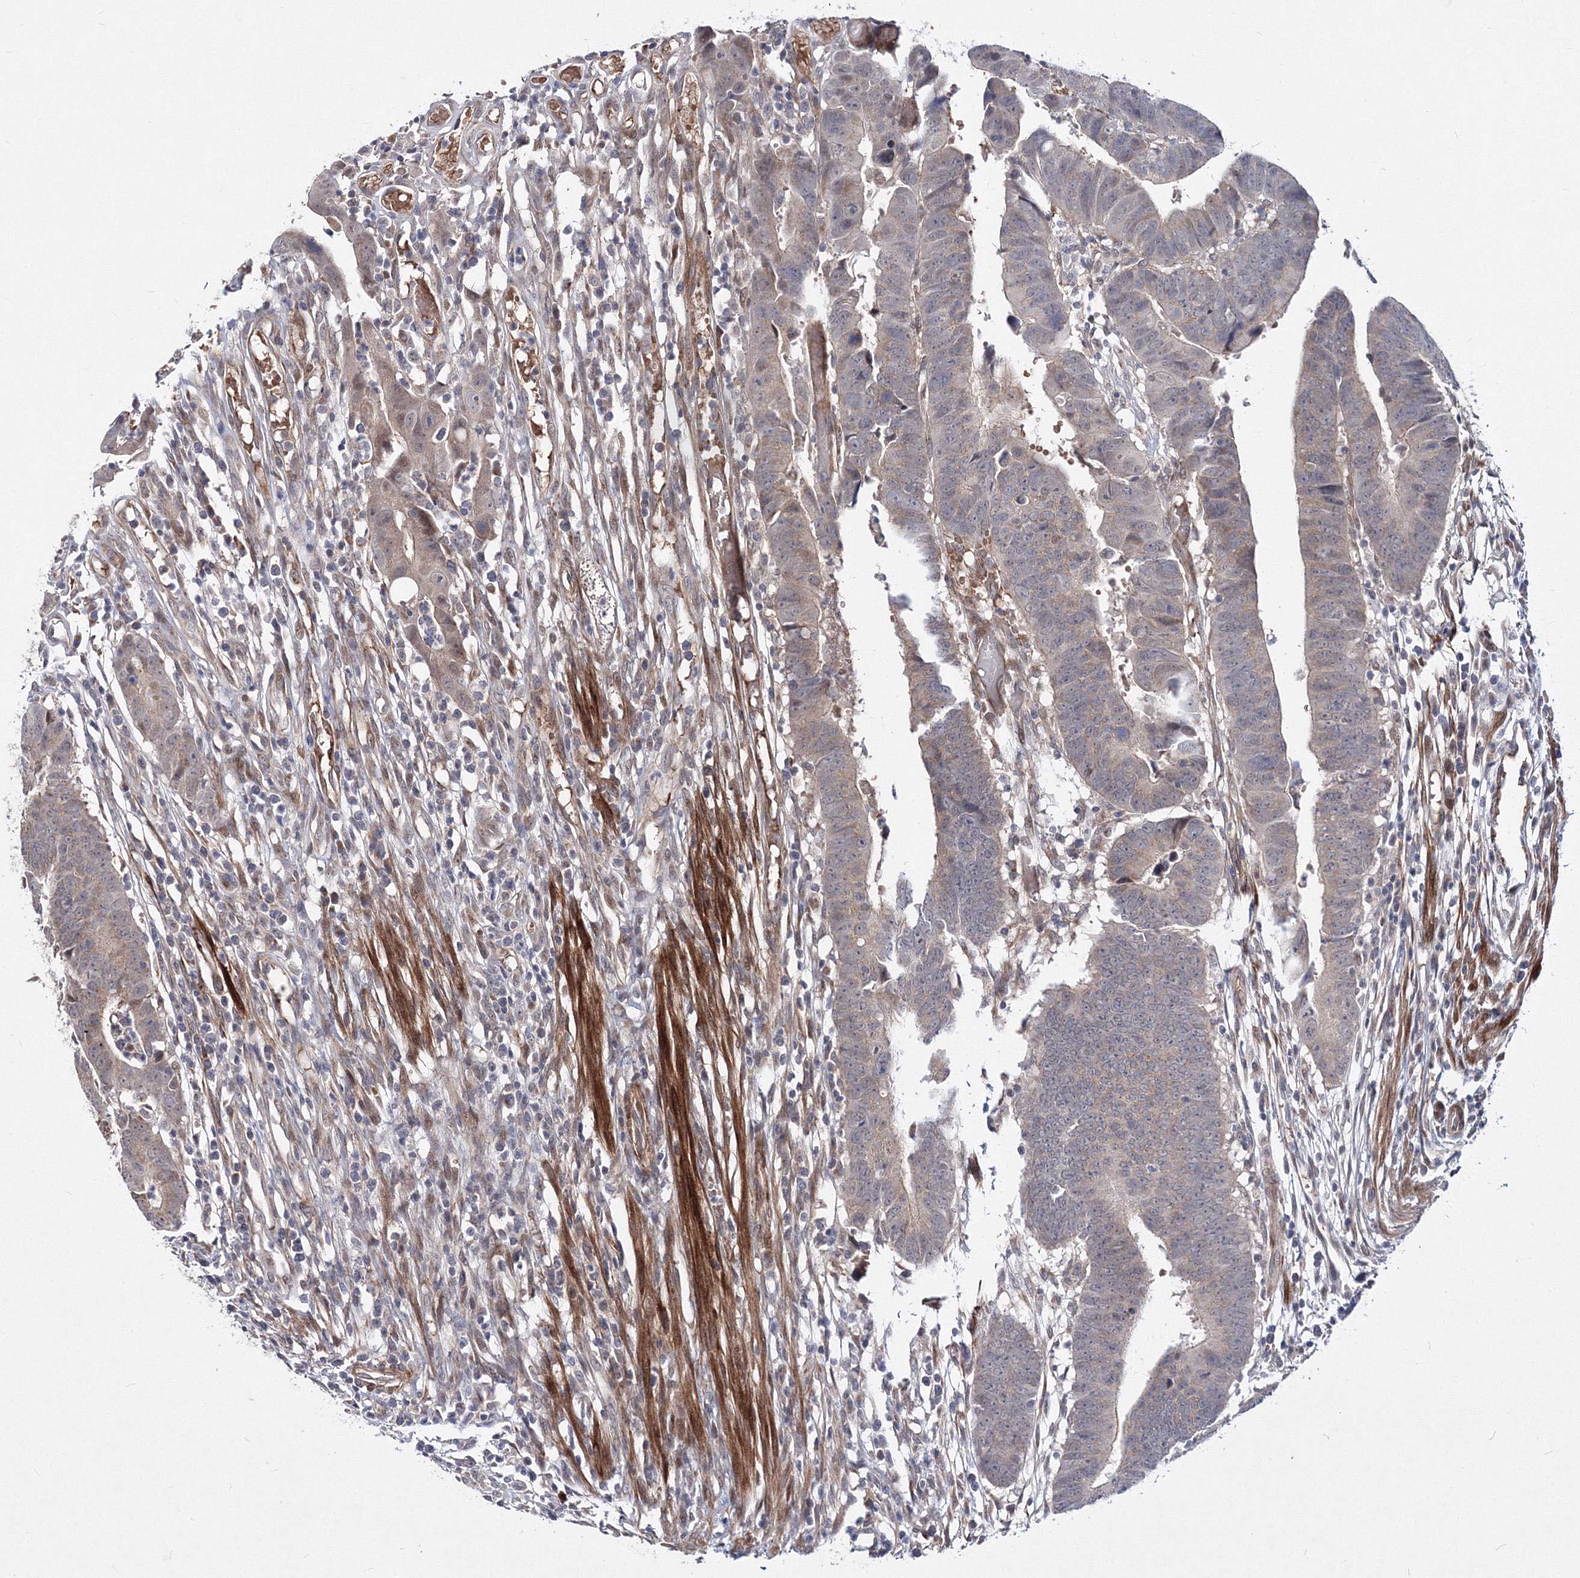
{"staining": {"intensity": "weak", "quantity": "<25%", "location": "cytoplasmic/membranous"}, "tissue": "colorectal cancer", "cell_type": "Tumor cells", "image_type": "cancer", "snomed": [{"axis": "morphology", "description": "Adenocarcinoma, NOS"}, {"axis": "topography", "description": "Rectum"}], "caption": "Tumor cells show no significant protein positivity in colorectal adenocarcinoma.", "gene": "C11orf52", "patient": {"sex": "female", "age": 65}}